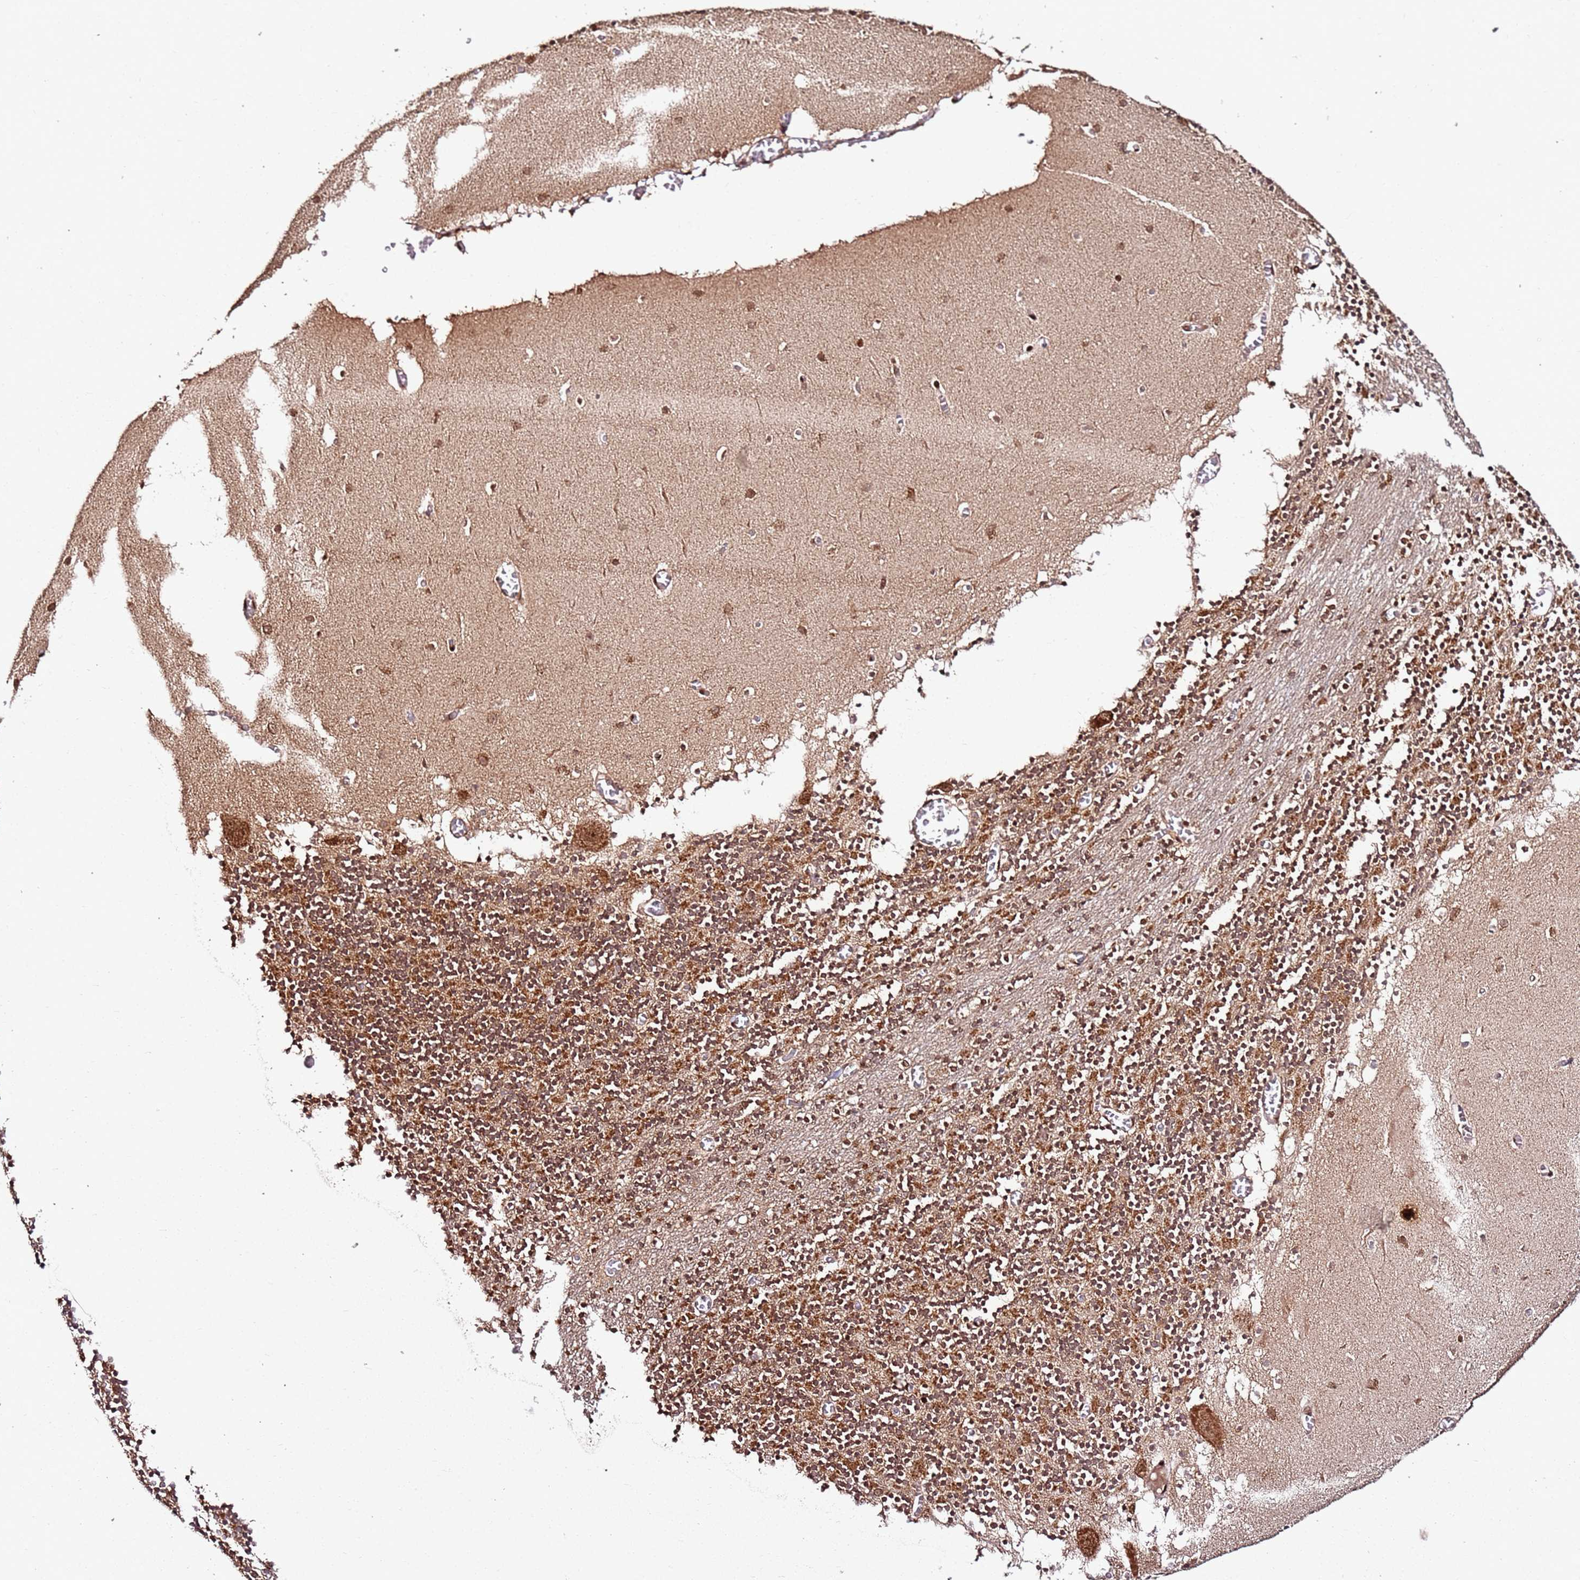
{"staining": {"intensity": "moderate", "quantity": ">75%", "location": "cytoplasmic/membranous,nuclear"}, "tissue": "cerebellum", "cell_type": "Cells in granular layer", "image_type": "normal", "snomed": [{"axis": "morphology", "description": "Normal tissue, NOS"}, {"axis": "topography", "description": "Cerebellum"}], "caption": "Cerebellum stained for a protein (brown) displays moderate cytoplasmic/membranous,nuclear positive expression in approximately >75% of cells in granular layer.", "gene": "XRN2", "patient": {"sex": "female", "age": 28}}